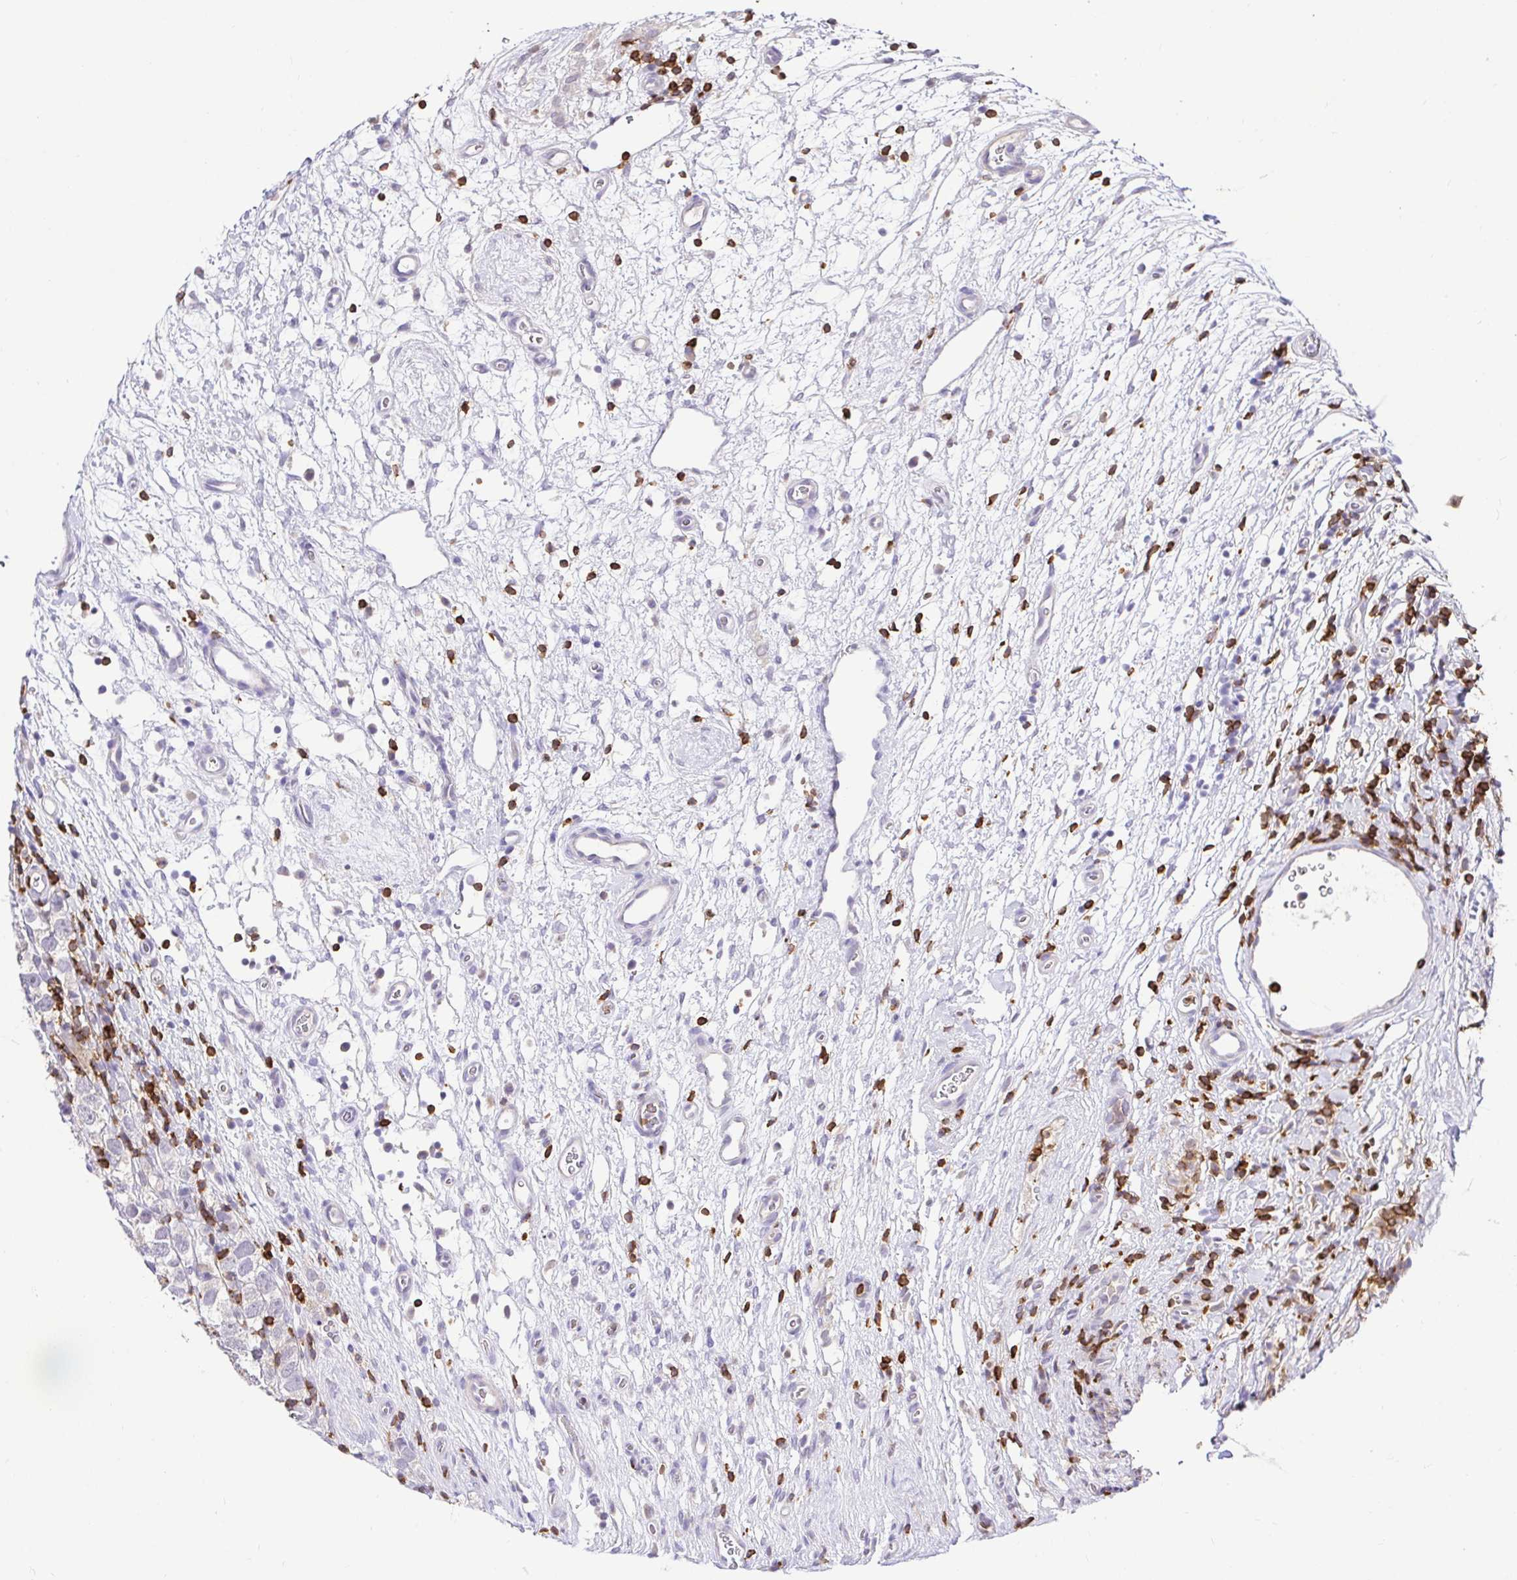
{"staining": {"intensity": "negative", "quantity": "none", "location": "none"}, "tissue": "testis cancer", "cell_type": "Tumor cells", "image_type": "cancer", "snomed": [{"axis": "morphology", "description": "Seminoma, NOS"}, {"axis": "topography", "description": "Testis"}], "caption": "DAB (3,3'-diaminobenzidine) immunohistochemical staining of testis seminoma exhibits no significant positivity in tumor cells. (Immunohistochemistry, brightfield microscopy, high magnification).", "gene": "SKAP1", "patient": {"sex": "male", "age": 26}}